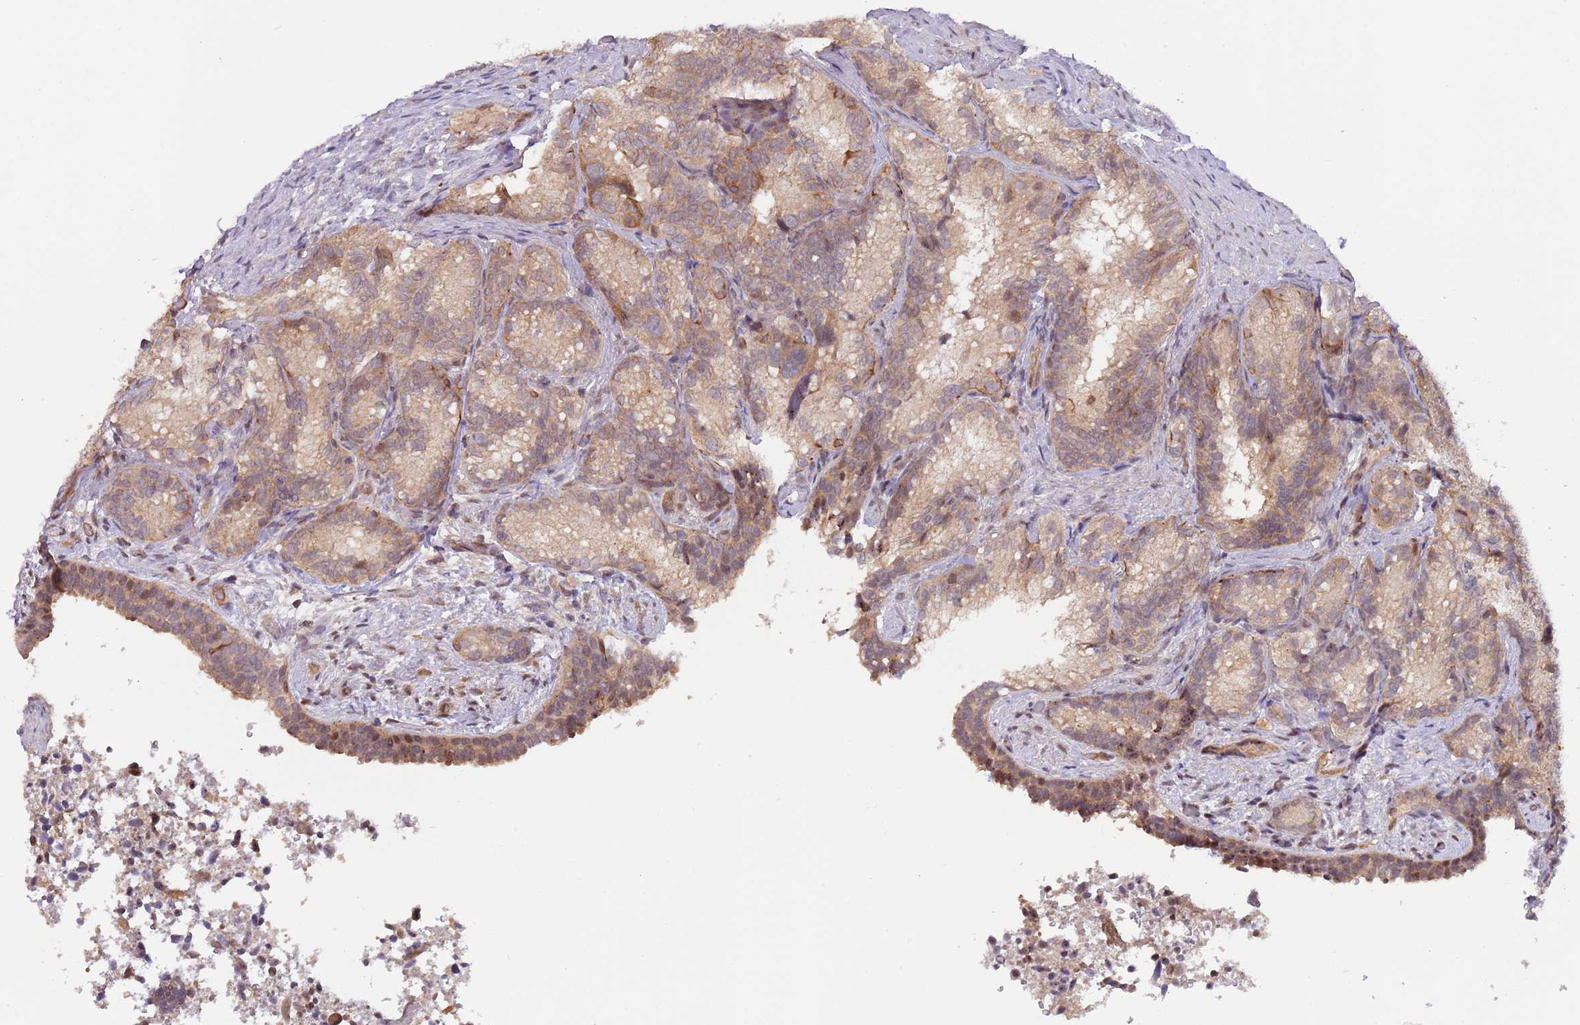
{"staining": {"intensity": "moderate", "quantity": "<25%", "location": "cytoplasmic/membranous"}, "tissue": "seminal vesicle", "cell_type": "Glandular cells", "image_type": "normal", "snomed": [{"axis": "morphology", "description": "Normal tissue, NOS"}, {"axis": "topography", "description": "Seminal veicle"}], "caption": "IHC image of unremarkable seminal vesicle: human seminal vesicle stained using immunohistochemistry shows low levels of moderate protein expression localized specifically in the cytoplasmic/membranous of glandular cells, appearing as a cytoplasmic/membranous brown color.", "gene": "PRR16", "patient": {"sex": "male", "age": 58}}